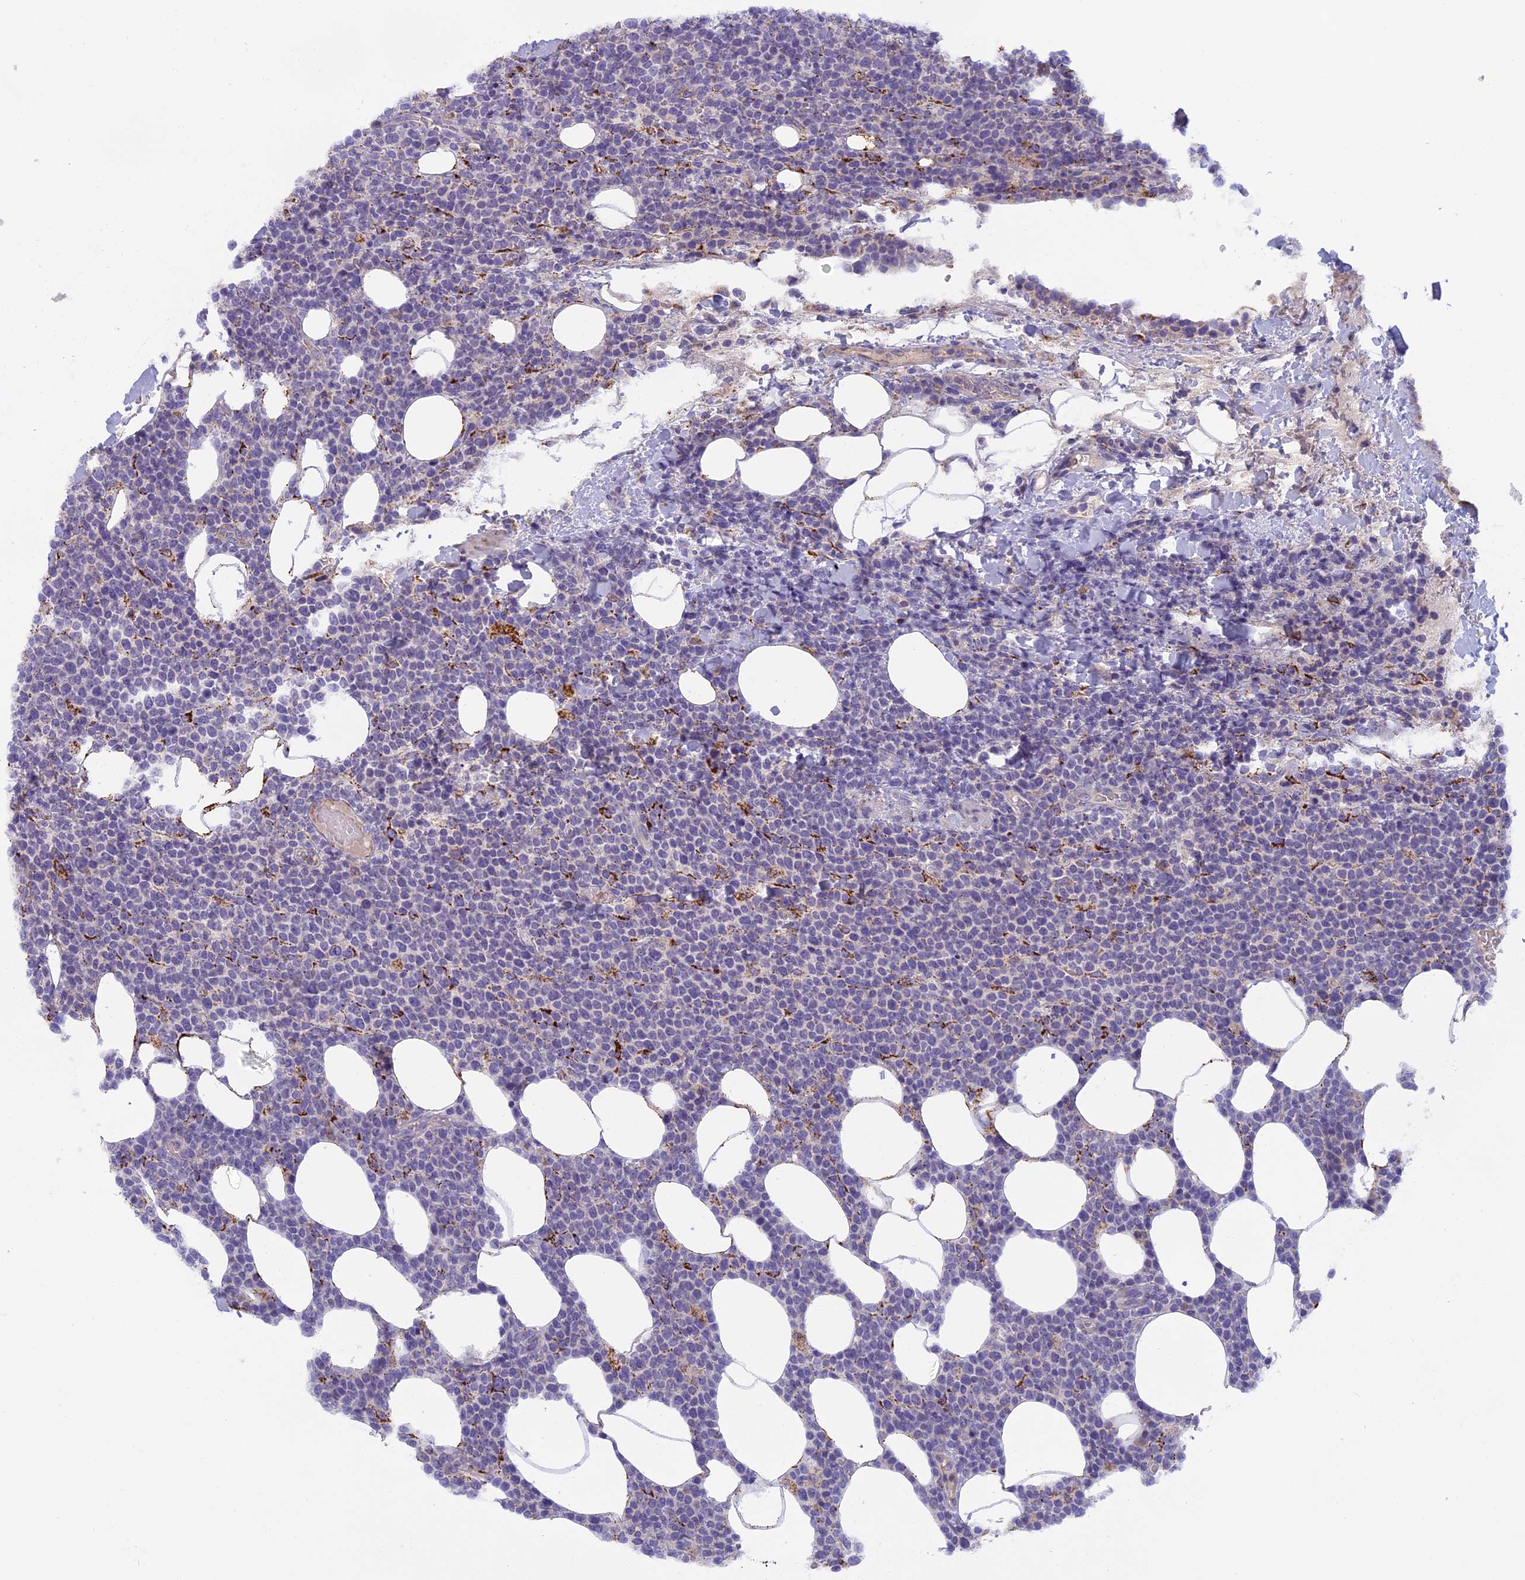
{"staining": {"intensity": "negative", "quantity": "none", "location": "none"}, "tissue": "lymphoma", "cell_type": "Tumor cells", "image_type": "cancer", "snomed": [{"axis": "morphology", "description": "Malignant lymphoma, non-Hodgkin's type, High grade"}, {"axis": "topography", "description": "Lymph node"}], "caption": "A high-resolution image shows immunohistochemistry staining of lymphoma, which displays no significant staining in tumor cells.", "gene": "SEMA7A", "patient": {"sex": "male", "age": 61}}